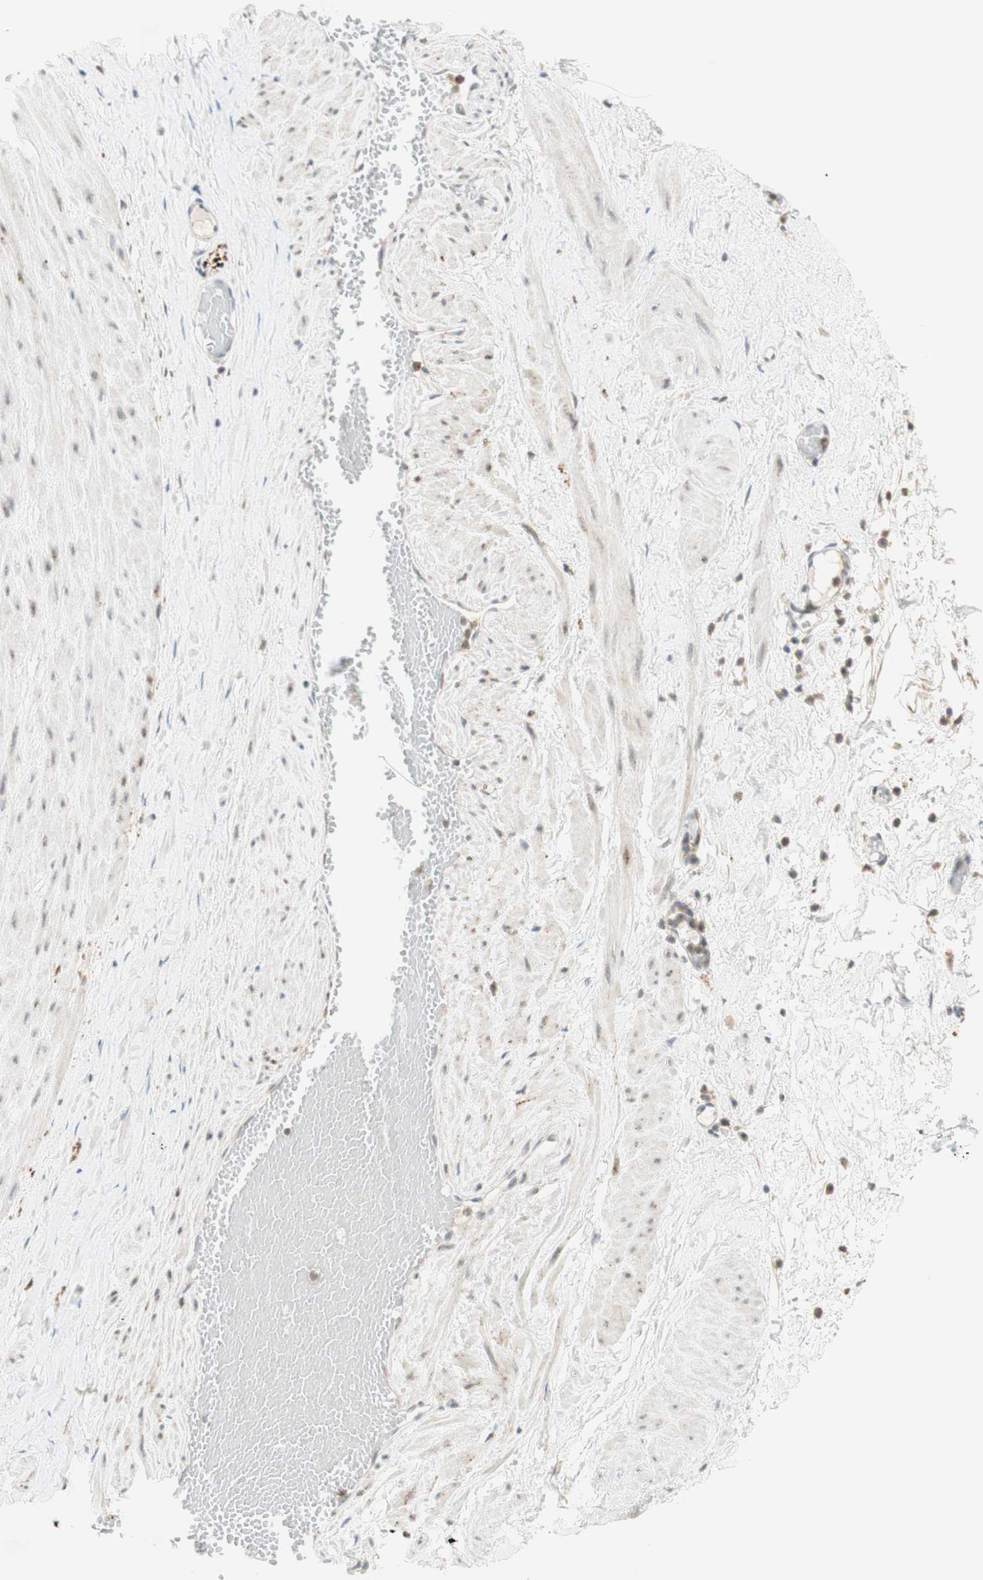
{"staining": {"intensity": "negative", "quantity": "none", "location": "none"}, "tissue": "adipose tissue", "cell_type": "Adipocytes", "image_type": "normal", "snomed": [{"axis": "morphology", "description": "Normal tissue, NOS"}, {"axis": "topography", "description": "Soft tissue"}, {"axis": "topography", "description": "Vascular tissue"}], "caption": "Micrograph shows no protein expression in adipocytes of benign adipose tissue. (DAB IHC with hematoxylin counter stain).", "gene": "GAPT", "patient": {"sex": "female", "age": 35}}